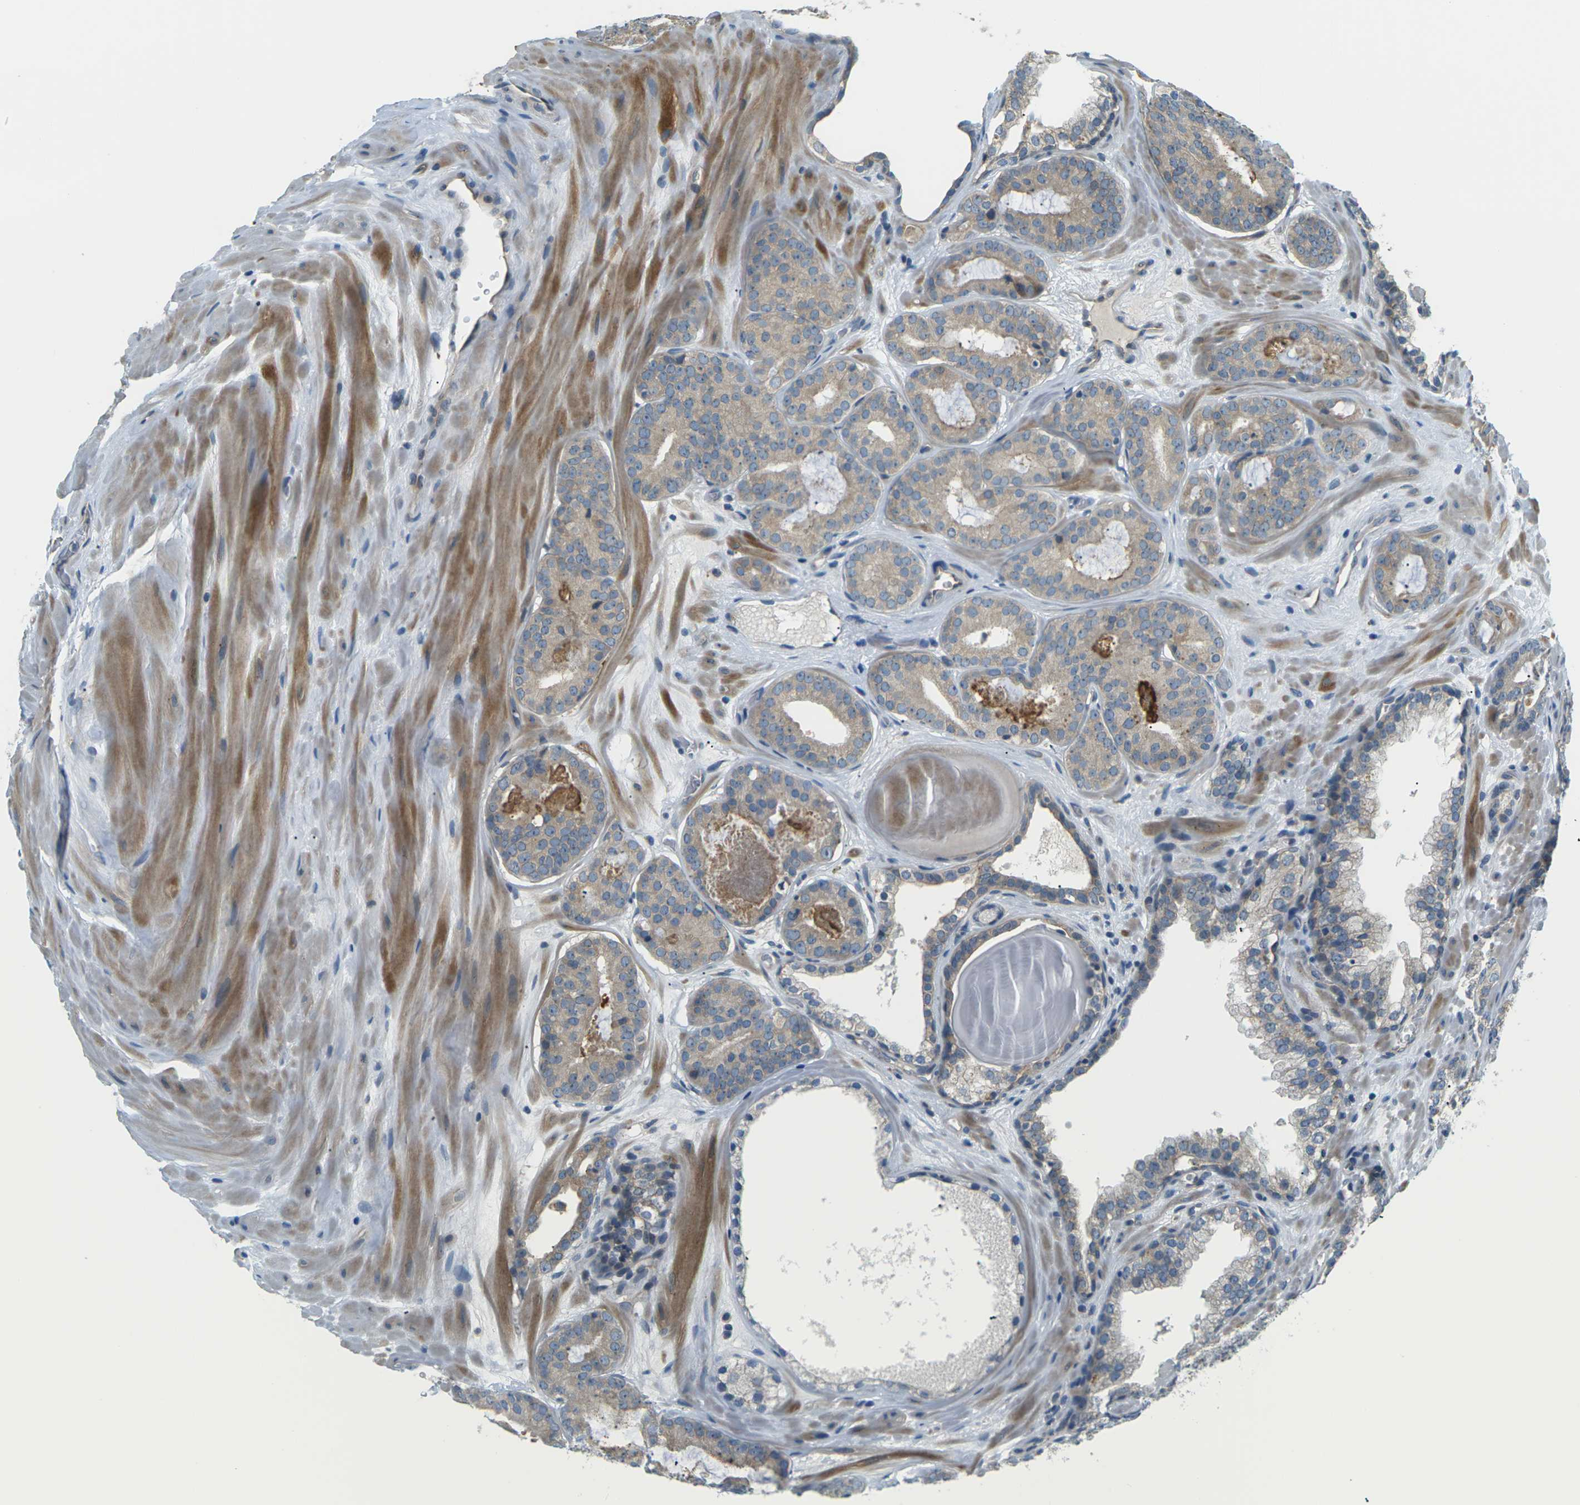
{"staining": {"intensity": "weak", "quantity": ">75%", "location": "cytoplasmic/membranous"}, "tissue": "prostate cancer", "cell_type": "Tumor cells", "image_type": "cancer", "snomed": [{"axis": "morphology", "description": "Adenocarcinoma, High grade"}, {"axis": "topography", "description": "Prostate"}], "caption": "High-magnification brightfield microscopy of prostate cancer (adenocarcinoma (high-grade)) stained with DAB (brown) and counterstained with hematoxylin (blue). tumor cells exhibit weak cytoplasmic/membranous staining is present in about>75% of cells. (DAB (3,3'-diaminobenzidine) IHC, brown staining for protein, blue staining for nuclei).", "gene": "SLC13A3", "patient": {"sex": "male", "age": 60}}